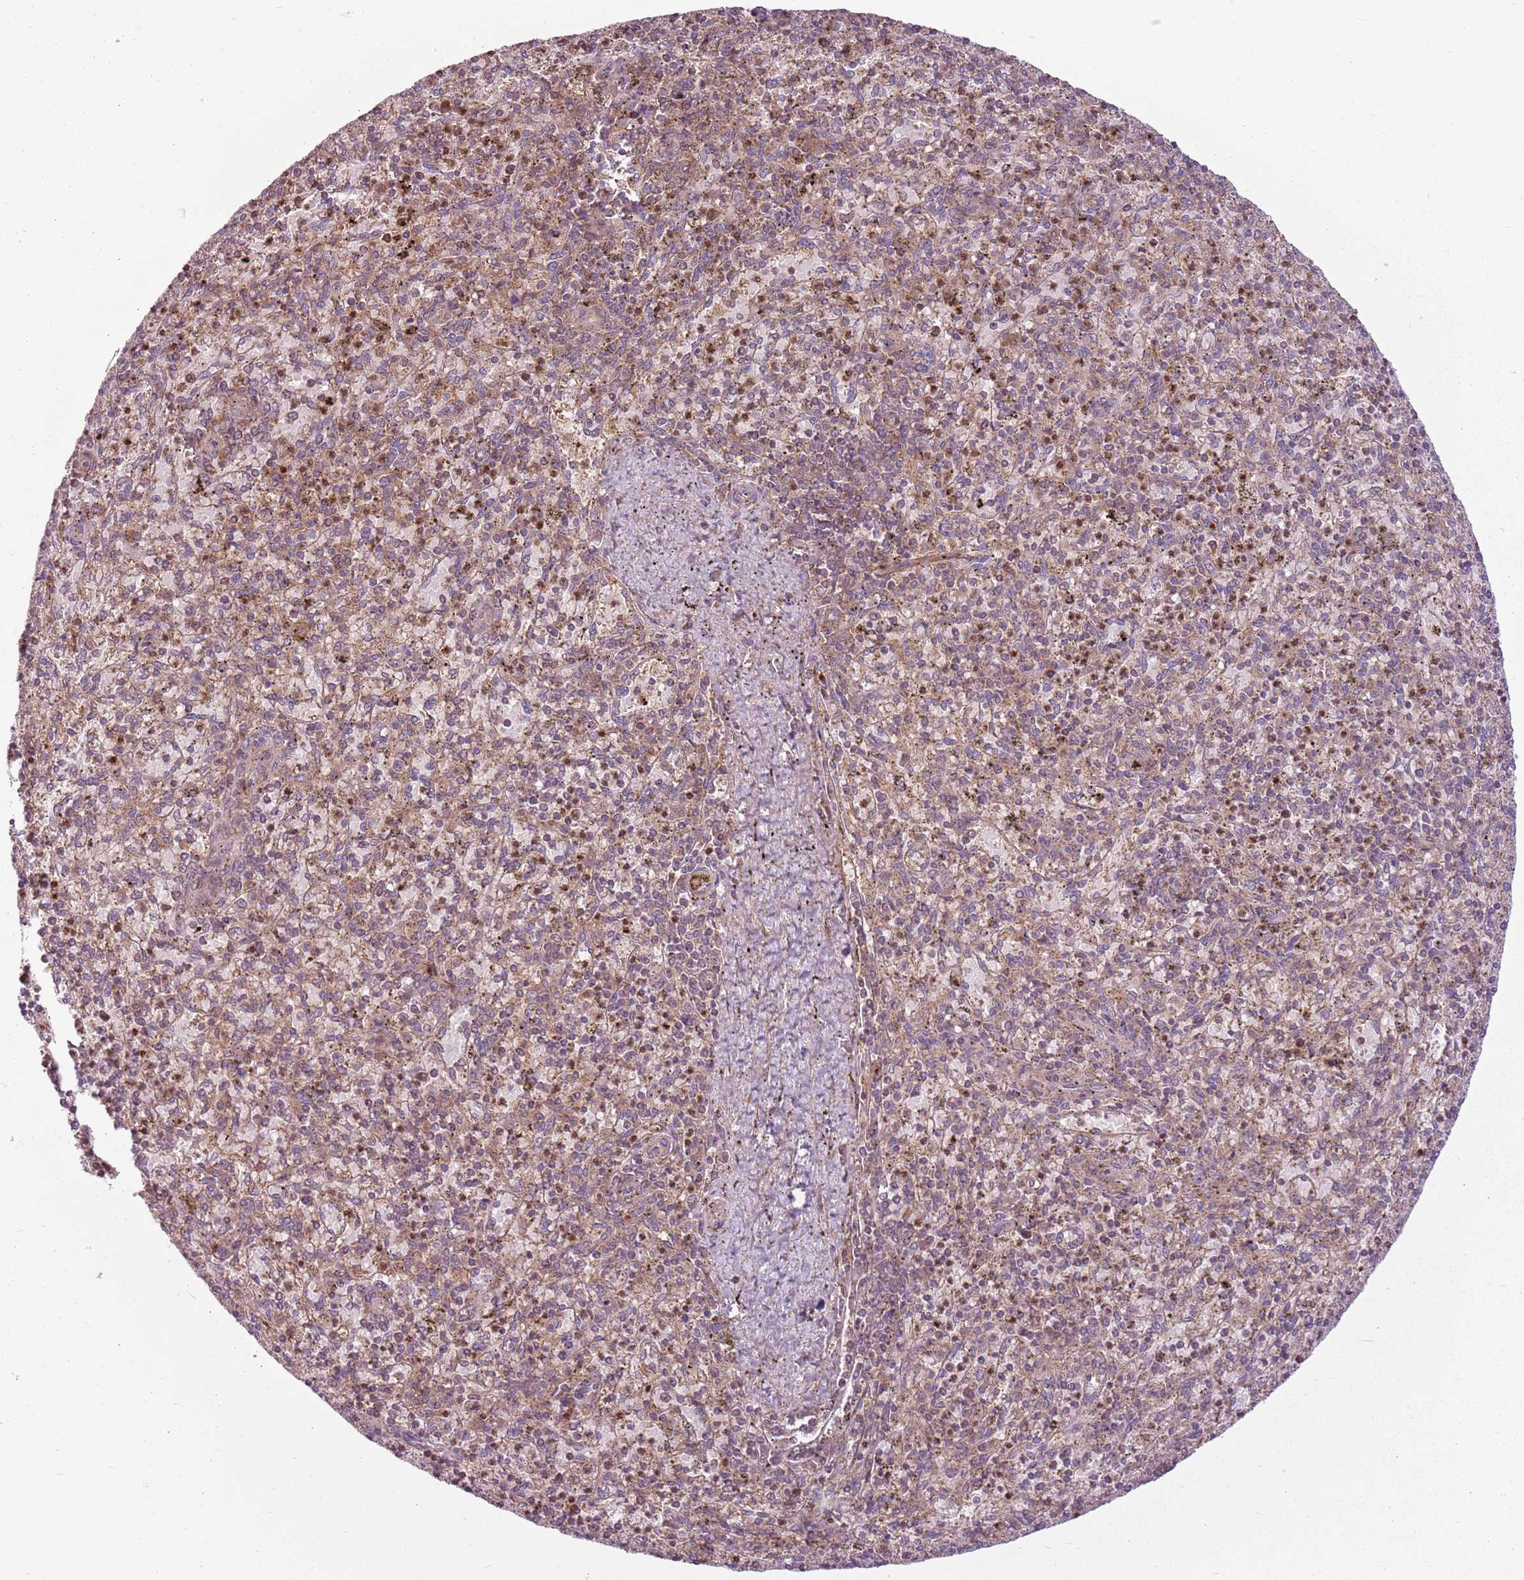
{"staining": {"intensity": "moderate", "quantity": "25%-75%", "location": "cytoplasmic/membranous"}, "tissue": "spleen", "cell_type": "Cells in red pulp", "image_type": "normal", "snomed": [{"axis": "morphology", "description": "Normal tissue, NOS"}, {"axis": "topography", "description": "Spleen"}], "caption": "An immunohistochemistry (IHC) photomicrograph of normal tissue is shown. Protein staining in brown labels moderate cytoplasmic/membranous positivity in spleen within cells in red pulp.", "gene": "RPL21", "patient": {"sex": "male", "age": 72}}